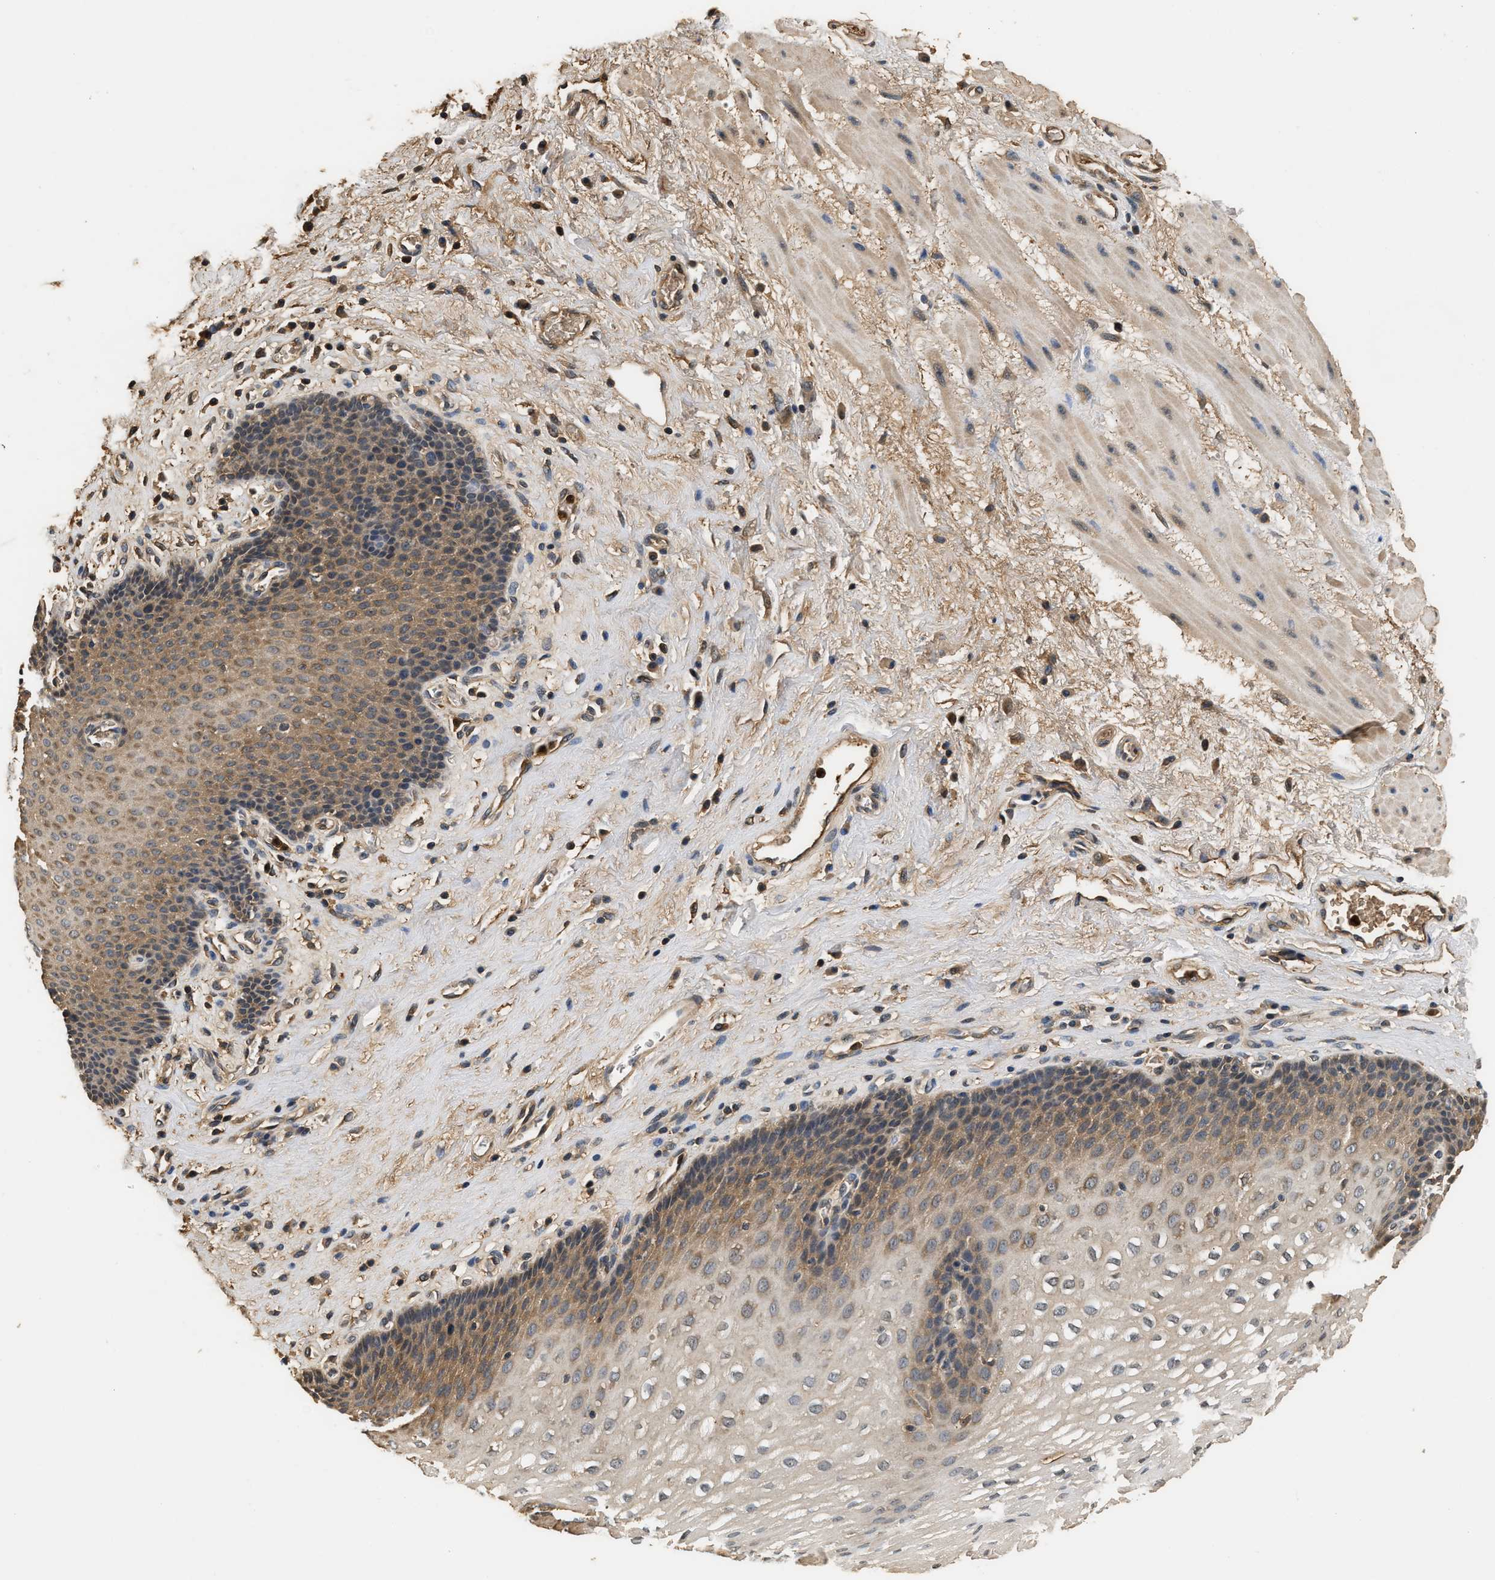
{"staining": {"intensity": "moderate", "quantity": "25%-75%", "location": "cytoplasmic/membranous"}, "tissue": "esophagus", "cell_type": "Squamous epithelial cells", "image_type": "normal", "snomed": [{"axis": "morphology", "description": "Normal tissue, NOS"}, {"axis": "topography", "description": "Esophagus"}], "caption": "This is a micrograph of immunohistochemistry (IHC) staining of unremarkable esophagus, which shows moderate expression in the cytoplasmic/membranous of squamous epithelial cells.", "gene": "GPI", "patient": {"sex": "male", "age": 48}}